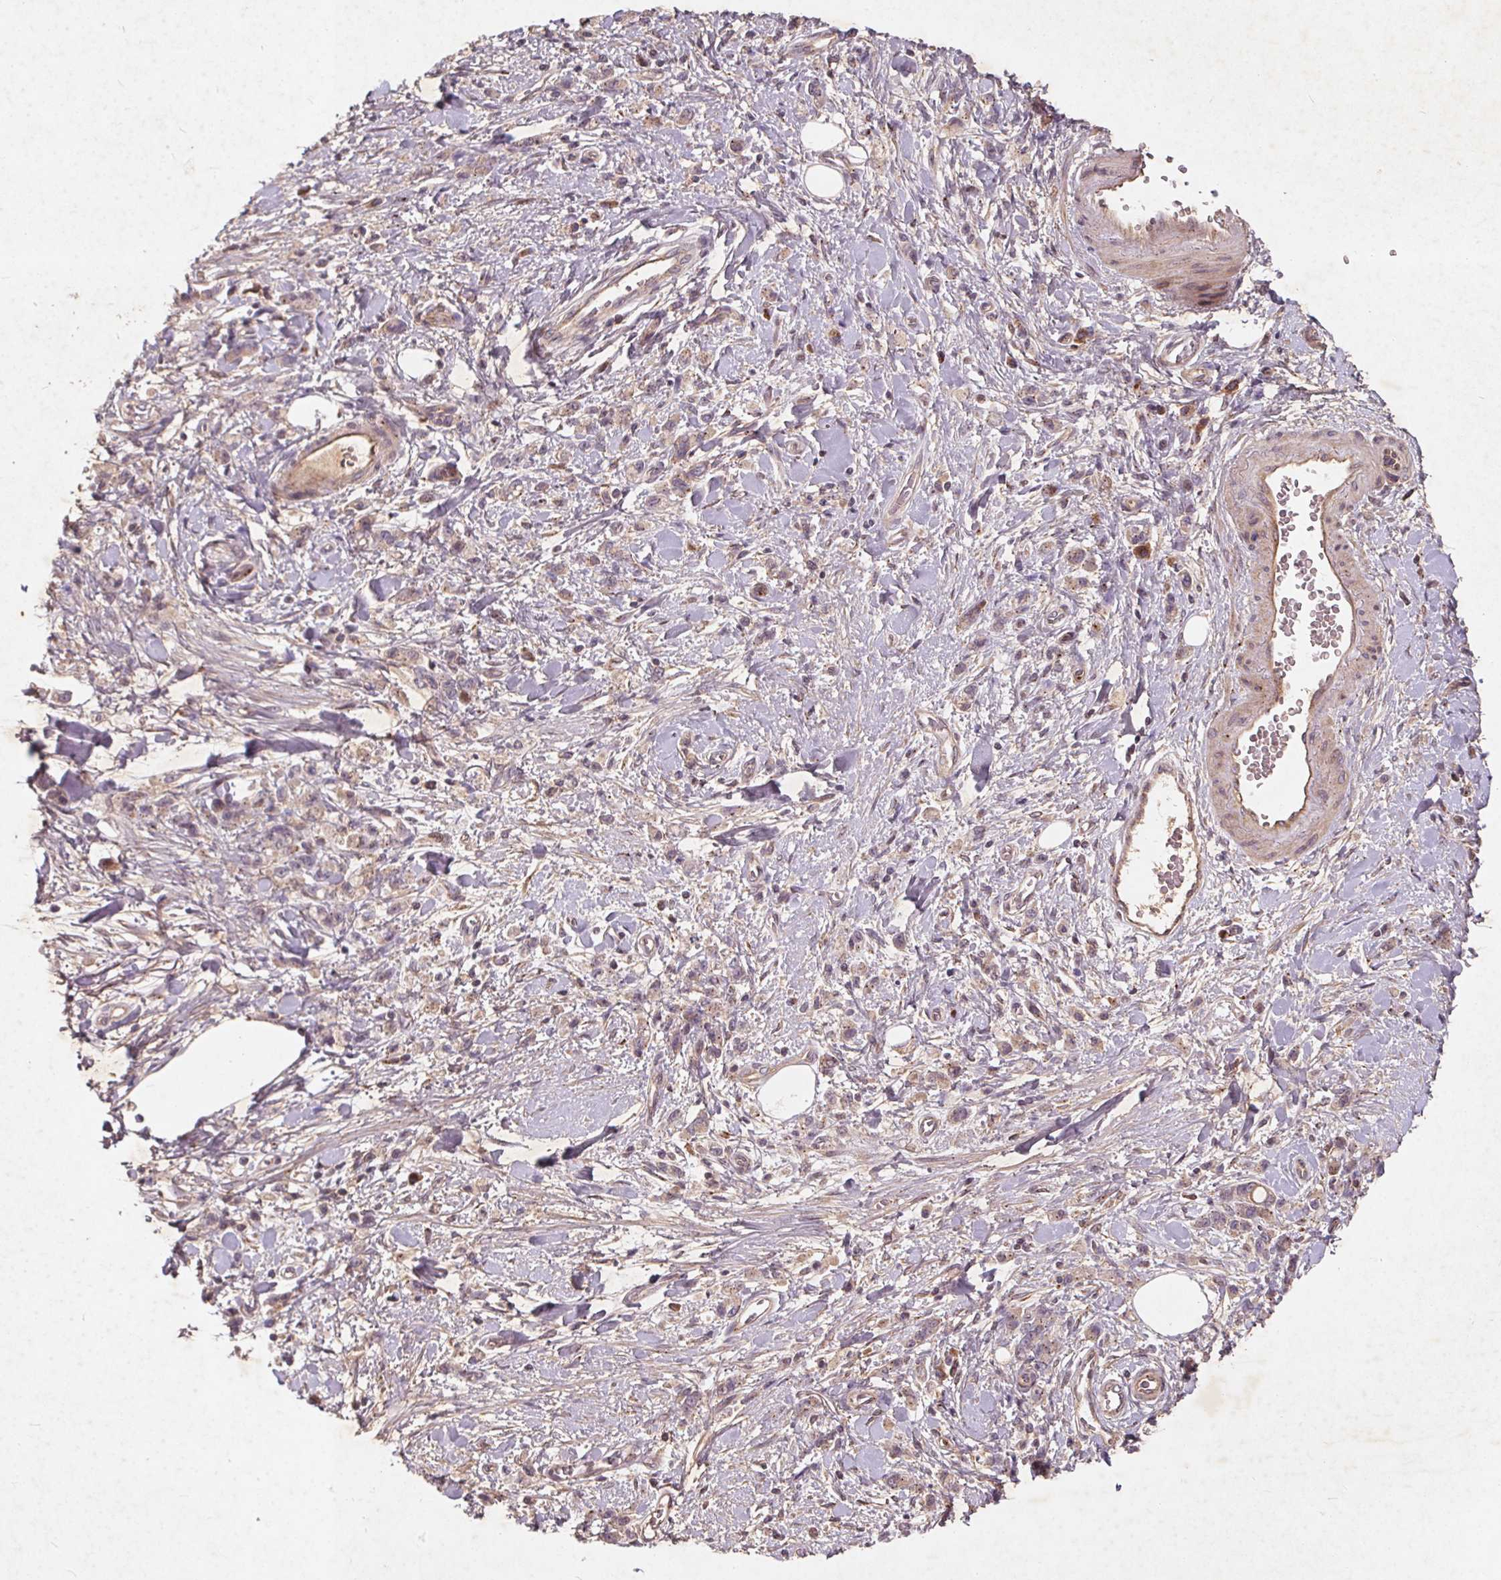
{"staining": {"intensity": "negative", "quantity": "none", "location": "none"}, "tissue": "stomach cancer", "cell_type": "Tumor cells", "image_type": "cancer", "snomed": [{"axis": "morphology", "description": "Adenocarcinoma, NOS"}, {"axis": "topography", "description": "Stomach"}], "caption": "DAB immunohistochemical staining of stomach cancer (adenocarcinoma) demonstrates no significant positivity in tumor cells. (Immunohistochemistry, brightfield microscopy, high magnification).", "gene": "CSNK1G2", "patient": {"sex": "male", "age": 77}}